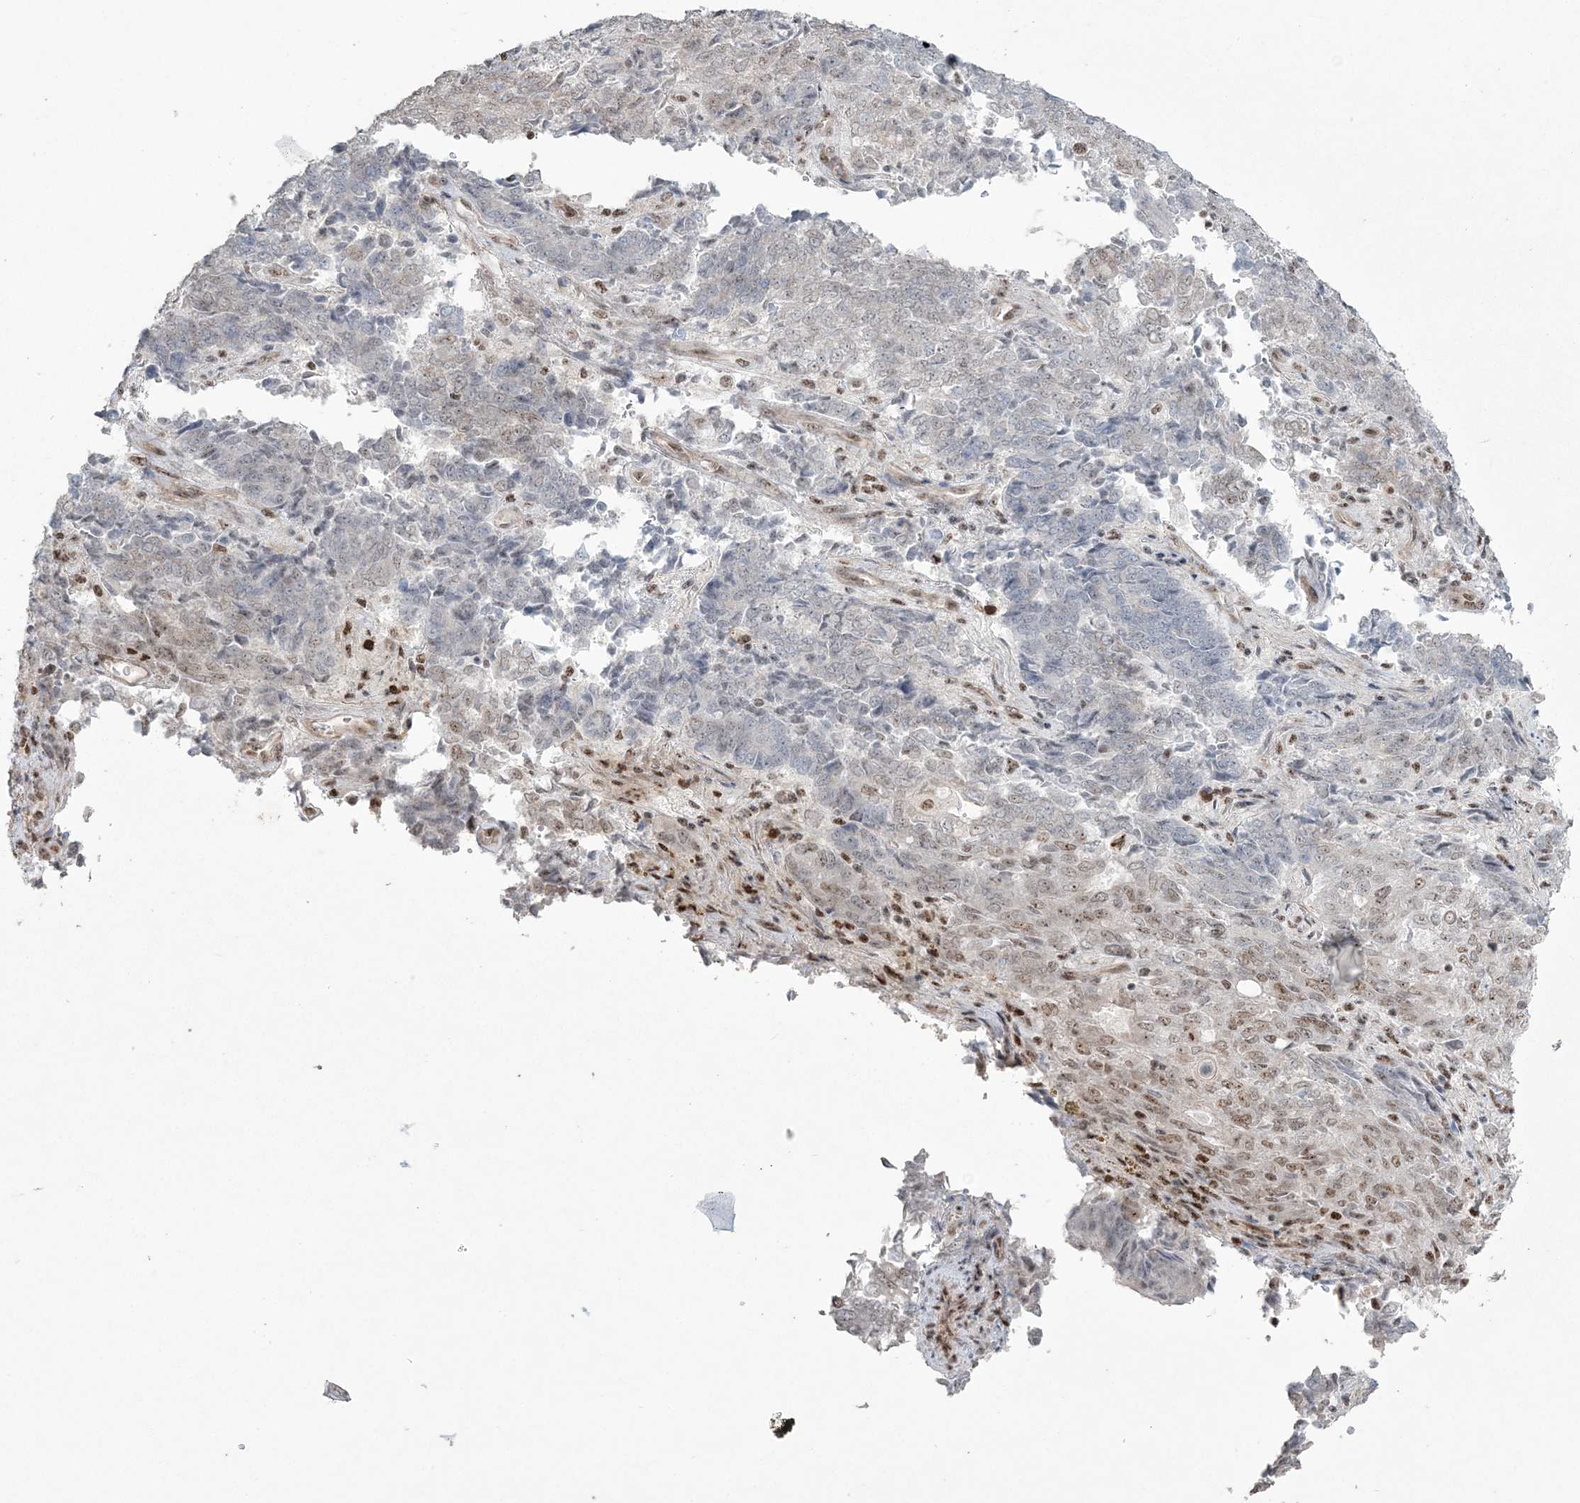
{"staining": {"intensity": "weak", "quantity": "<25%", "location": "nuclear"}, "tissue": "endometrial cancer", "cell_type": "Tumor cells", "image_type": "cancer", "snomed": [{"axis": "morphology", "description": "Adenocarcinoma, NOS"}, {"axis": "topography", "description": "Endometrium"}], "caption": "Immunohistochemistry (IHC) micrograph of neoplastic tissue: human adenocarcinoma (endometrial) stained with DAB (3,3'-diaminobenzidine) exhibits no significant protein positivity in tumor cells.", "gene": "RBM17", "patient": {"sex": "female", "age": 80}}